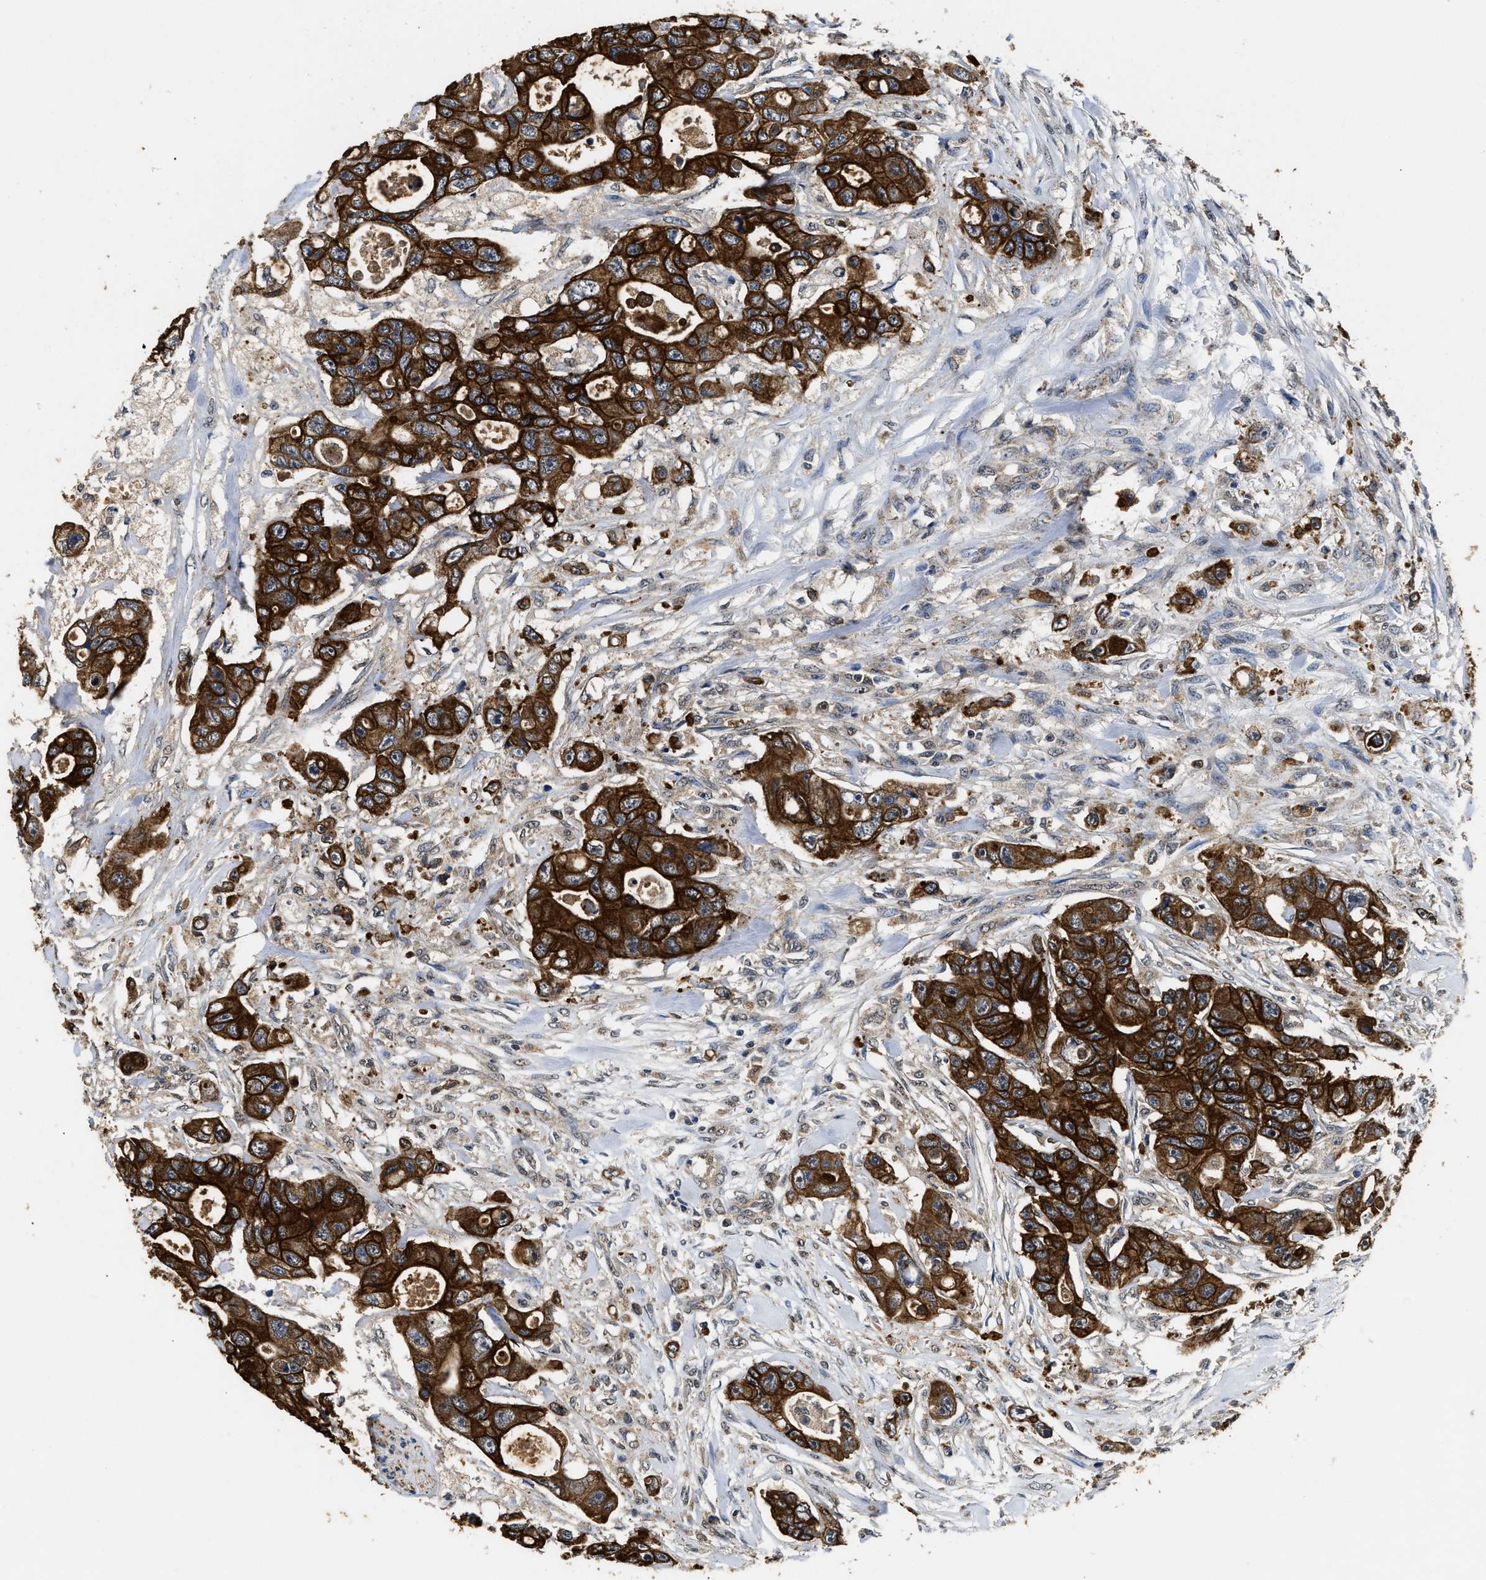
{"staining": {"intensity": "strong", "quantity": ">75%", "location": "cytoplasmic/membranous"}, "tissue": "colorectal cancer", "cell_type": "Tumor cells", "image_type": "cancer", "snomed": [{"axis": "morphology", "description": "Adenocarcinoma, NOS"}, {"axis": "topography", "description": "Colon"}], "caption": "A high amount of strong cytoplasmic/membranous positivity is seen in approximately >75% of tumor cells in colorectal adenocarcinoma tissue.", "gene": "CTNNA1", "patient": {"sex": "female", "age": 46}}